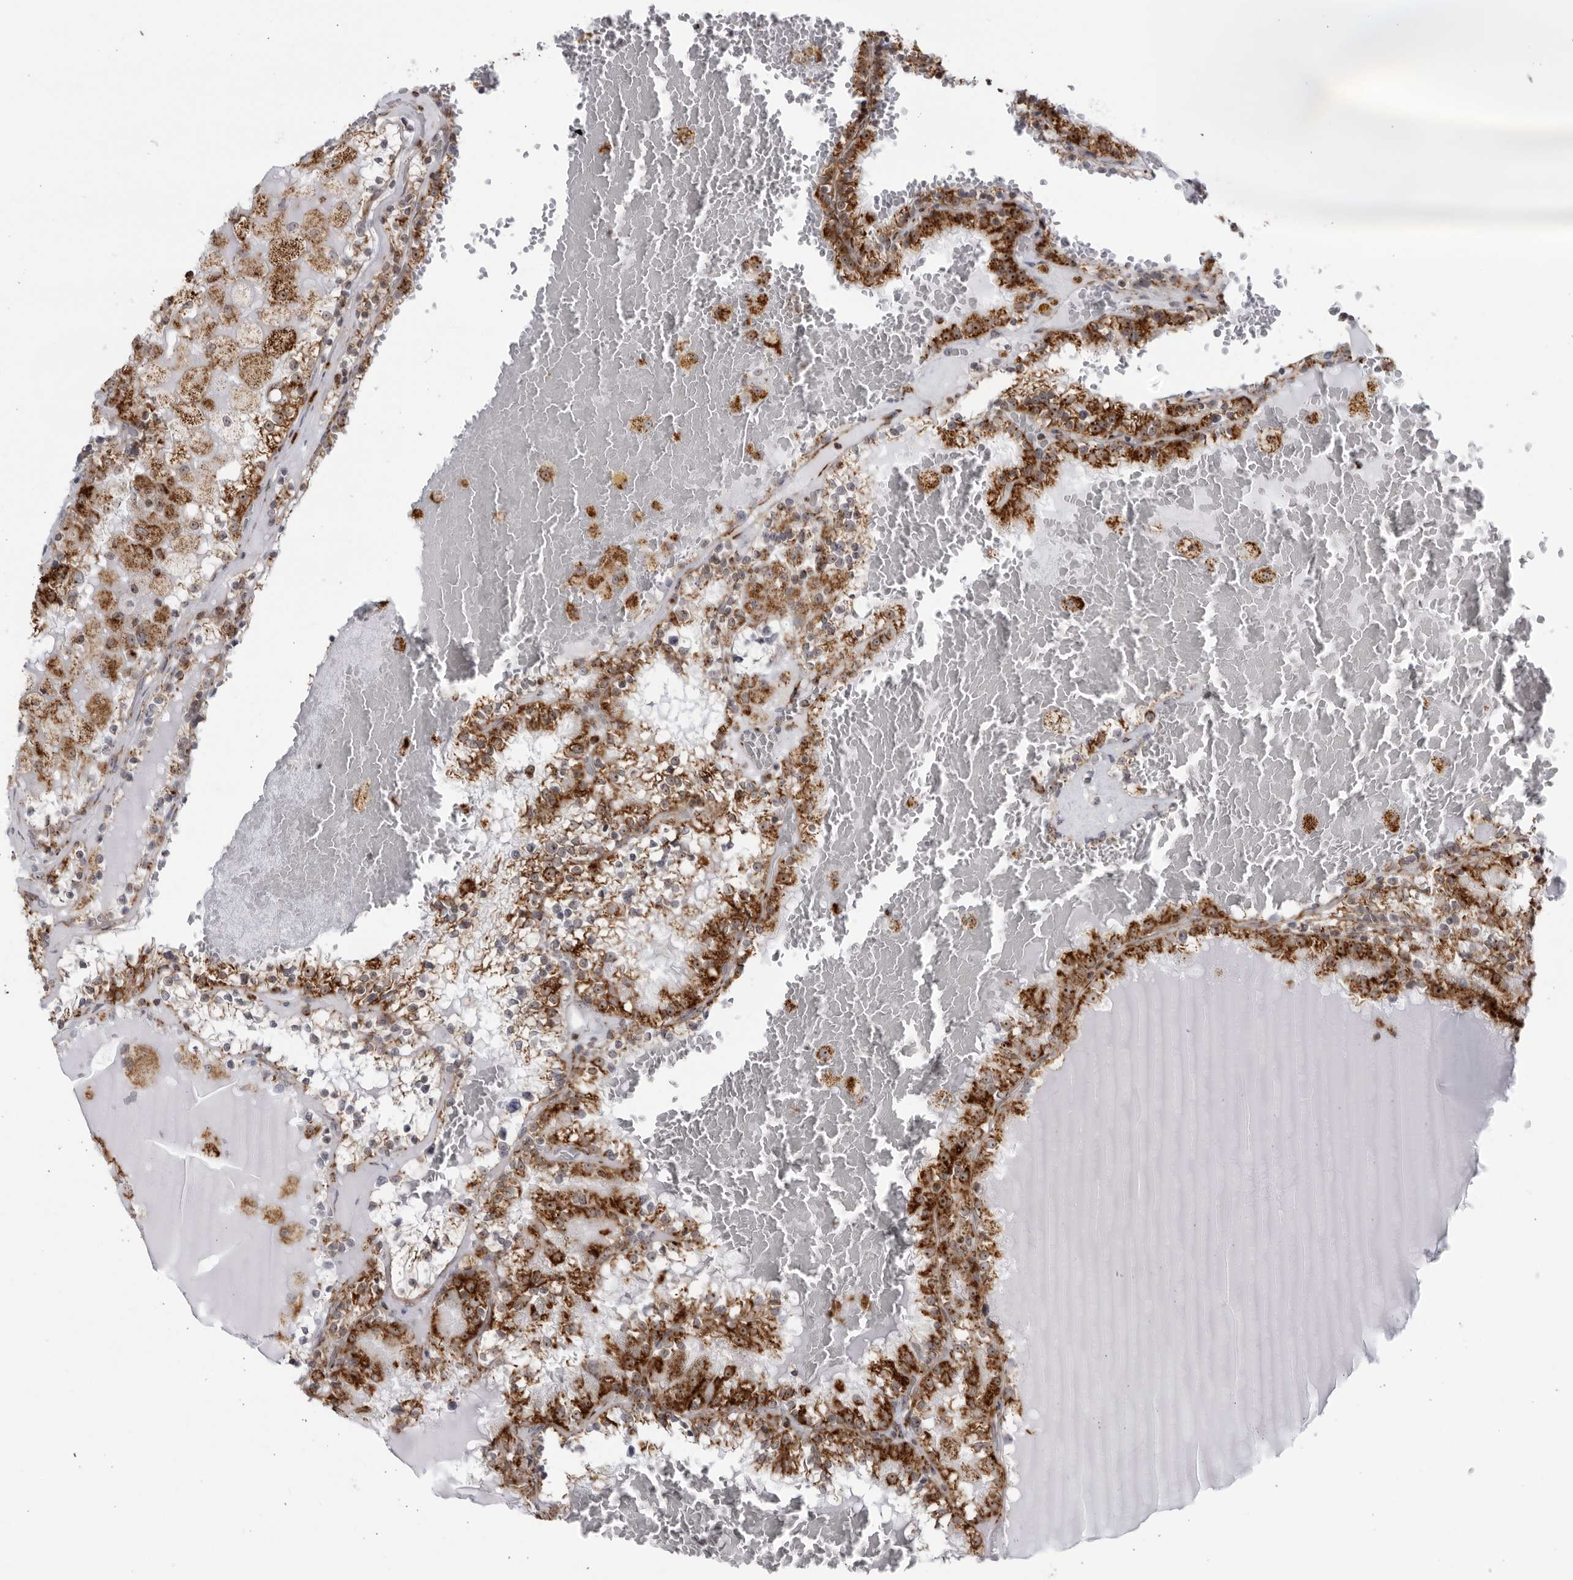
{"staining": {"intensity": "strong", "quantity": ">75%", "location": "cytoplasmic/membranous,nuclear"}, "tissue": "renal cancer", "cell_type": "Tumor cells", "image_type": "cancer", "snomed": [{"axis": "morphology", "description": "Adenocarcinoma, NOS"}, {"axis": "topography", "description": "Kidney"}], "caption": "High-power microscopy captured an immunohistochemistry (IHC) micrograph of renal cancer, revealing strong cytoplasmic/membranous and nuclear staining in approximately >75% of tumor cells.", "gene": "RBM34", "patient": {"sex": "female", "age": 56}}